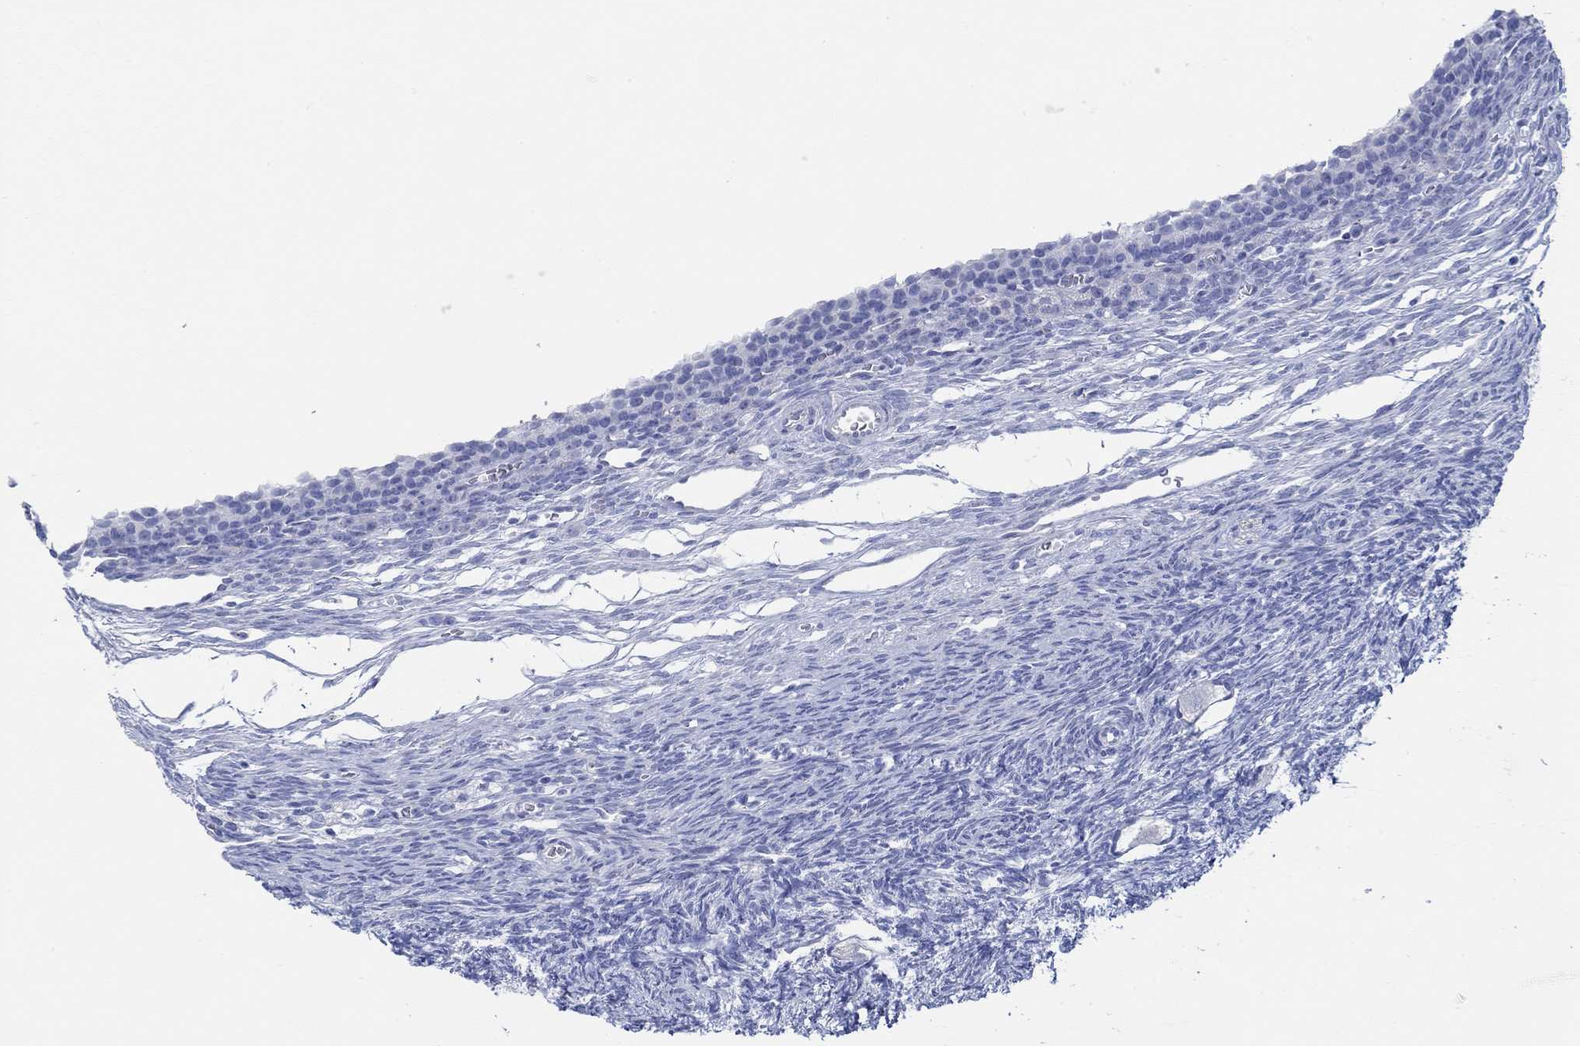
{"staining": {"intensity": "negative", "quantity": "none", "location": "none"}, "tissue": "ovary", "cell_type": "Follicle cells", "image_type": "normal", "snomed": [{"axis": "morphology", "description": "Normal tissue, NOS"}, {"axis": "topography", "description": "Ovary"}], "caption": "Immunohistochemistry (IHC) micrograph of benign ovary: human ovary stained with DAB demonstrates no significant protein positivity in follicle cells.", "gene": "IGFBP6", "patient": {"sex": "female", "age": 27}}